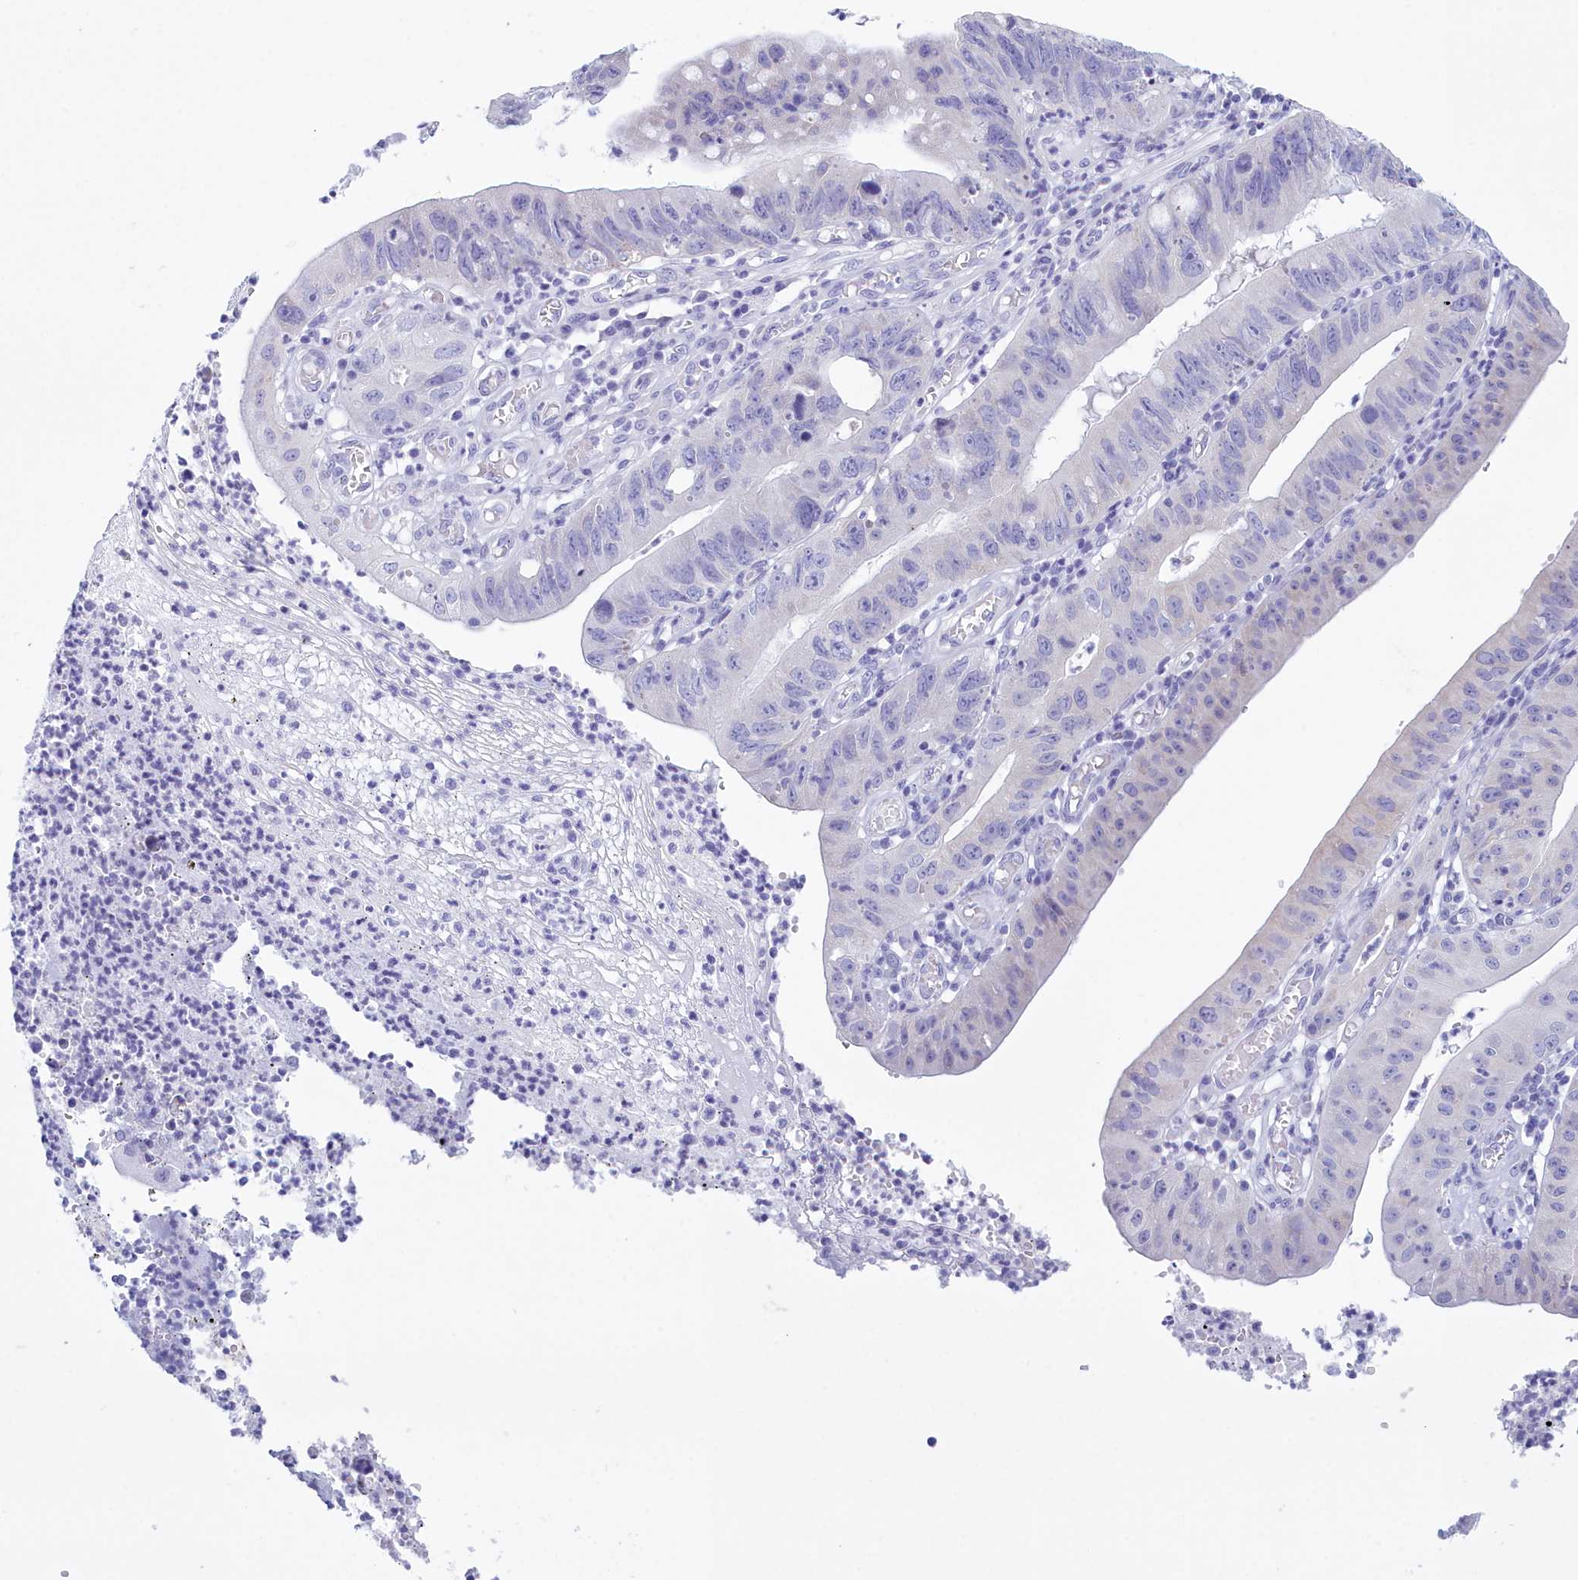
{"staining": {"intensity": "negative", "quantity": "none", "location": "none"}, "tissue": "stomach cancer", "cell_type": "Tumor cells", "image_type": "cancer", "snomed": [{"axis": "morphology", "description": "Adenocarcinoma, NOS"}, {"axis": "topography", "description": "Stomach"}], "caption": "A high-resolution histopathology image shows immunohistochemistry (IHC) staining of stomach cancer (adenocarcinoma), which shows no significant staining in tumor cells.", "gene": "TMEM97", "patient": {"sex": "male", "age": 59}}